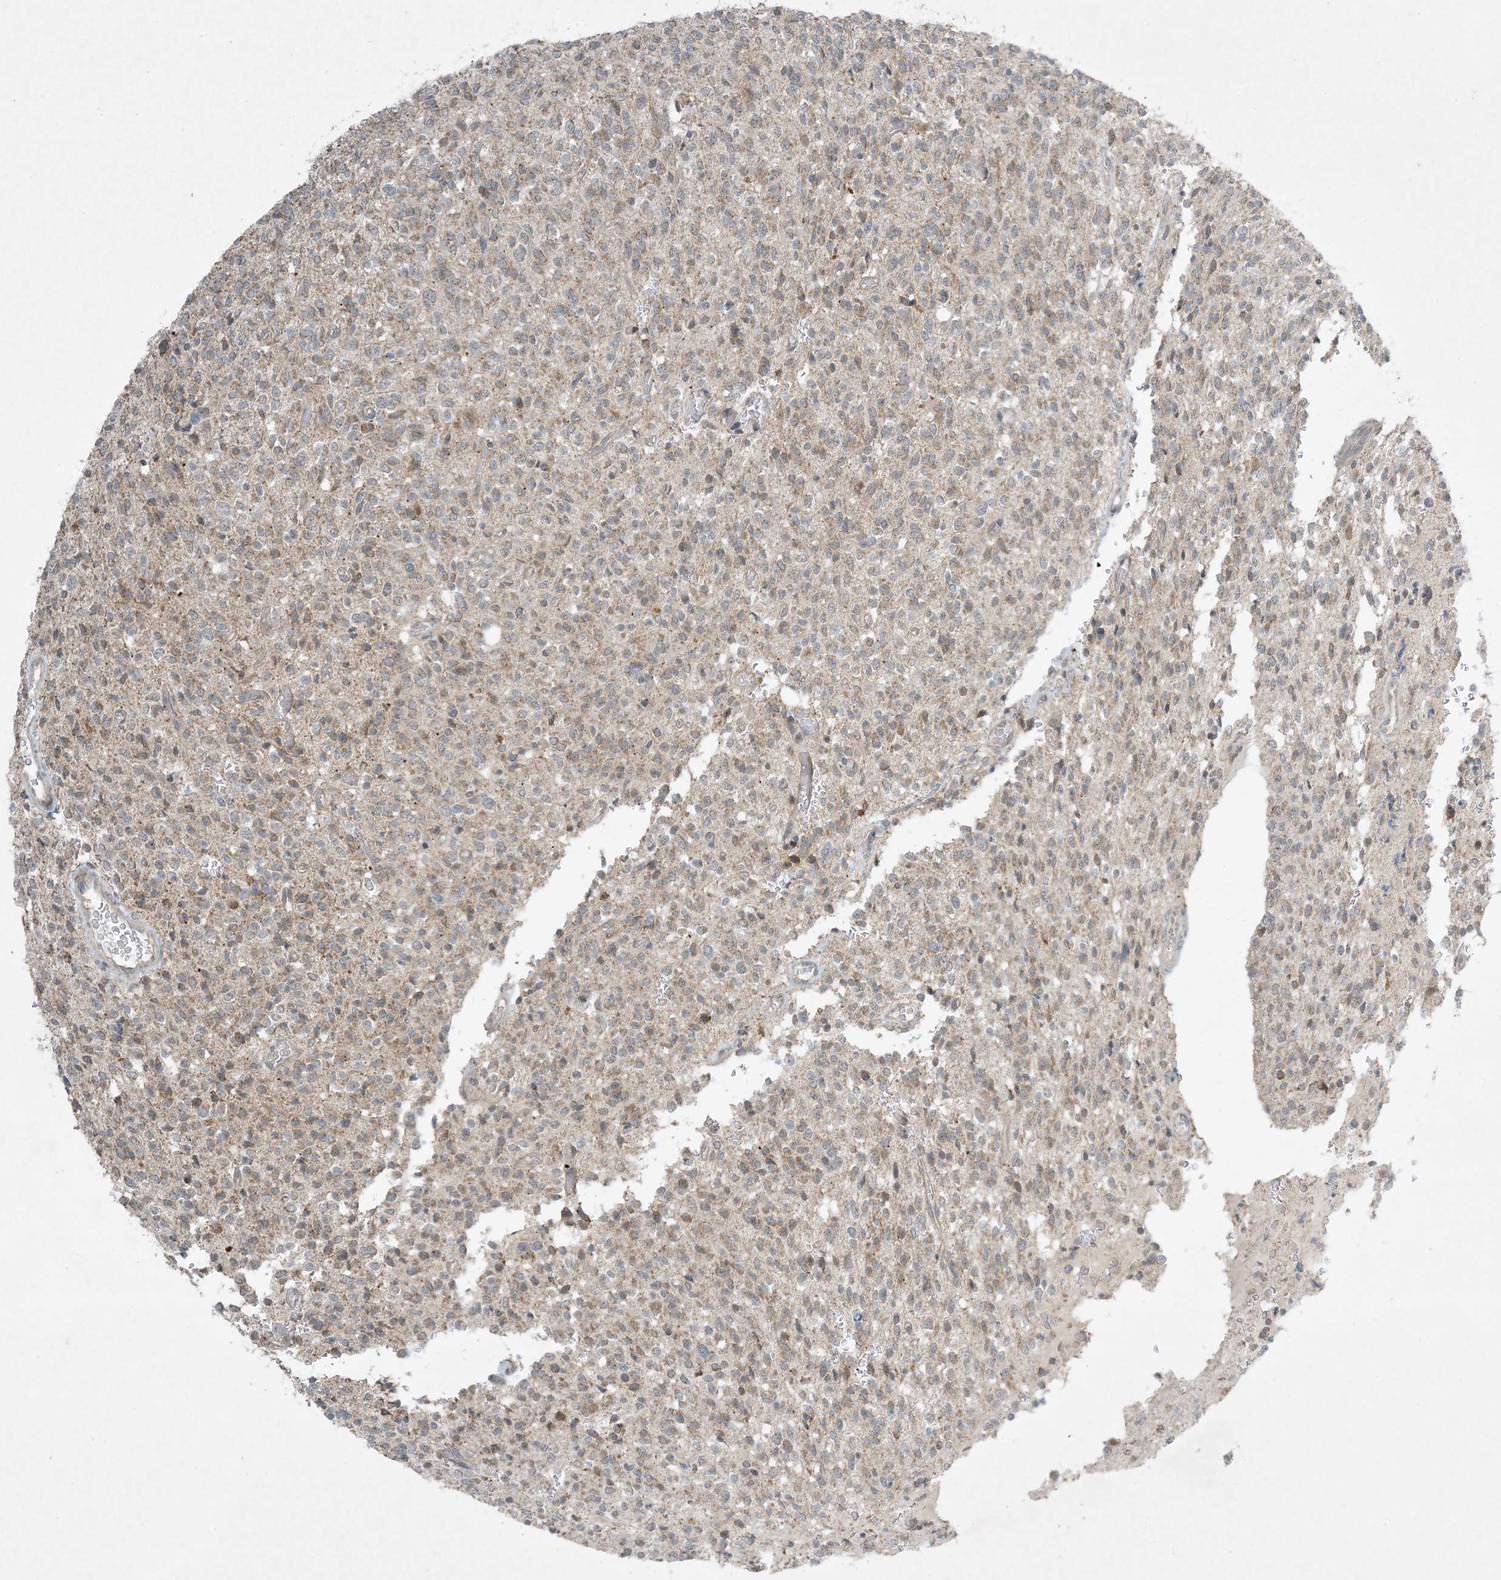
{"staining": {"intensity": "weak", "quantity": ">75%", "location": "cytoplasmic/membranous"}, "tissue": "glioma", "cell_type": "Tumor cells", "image_type": "cancer", "snomed": [{"axis": "morphology", "description": "Glioma, malignant, High grade"}, {"axis": "topography", "description": "Brain"}], "caption": "A micrograph of human malignant glioma (high-grade) stained for a protein exhibits weak cytoplasmic/membranous brown staining in tumor cells. (DAB IHC, brown staining for protein, blue staining for nuclei).", "gene": "MITD1", "patient": {"sex": "male", "age": 34}}